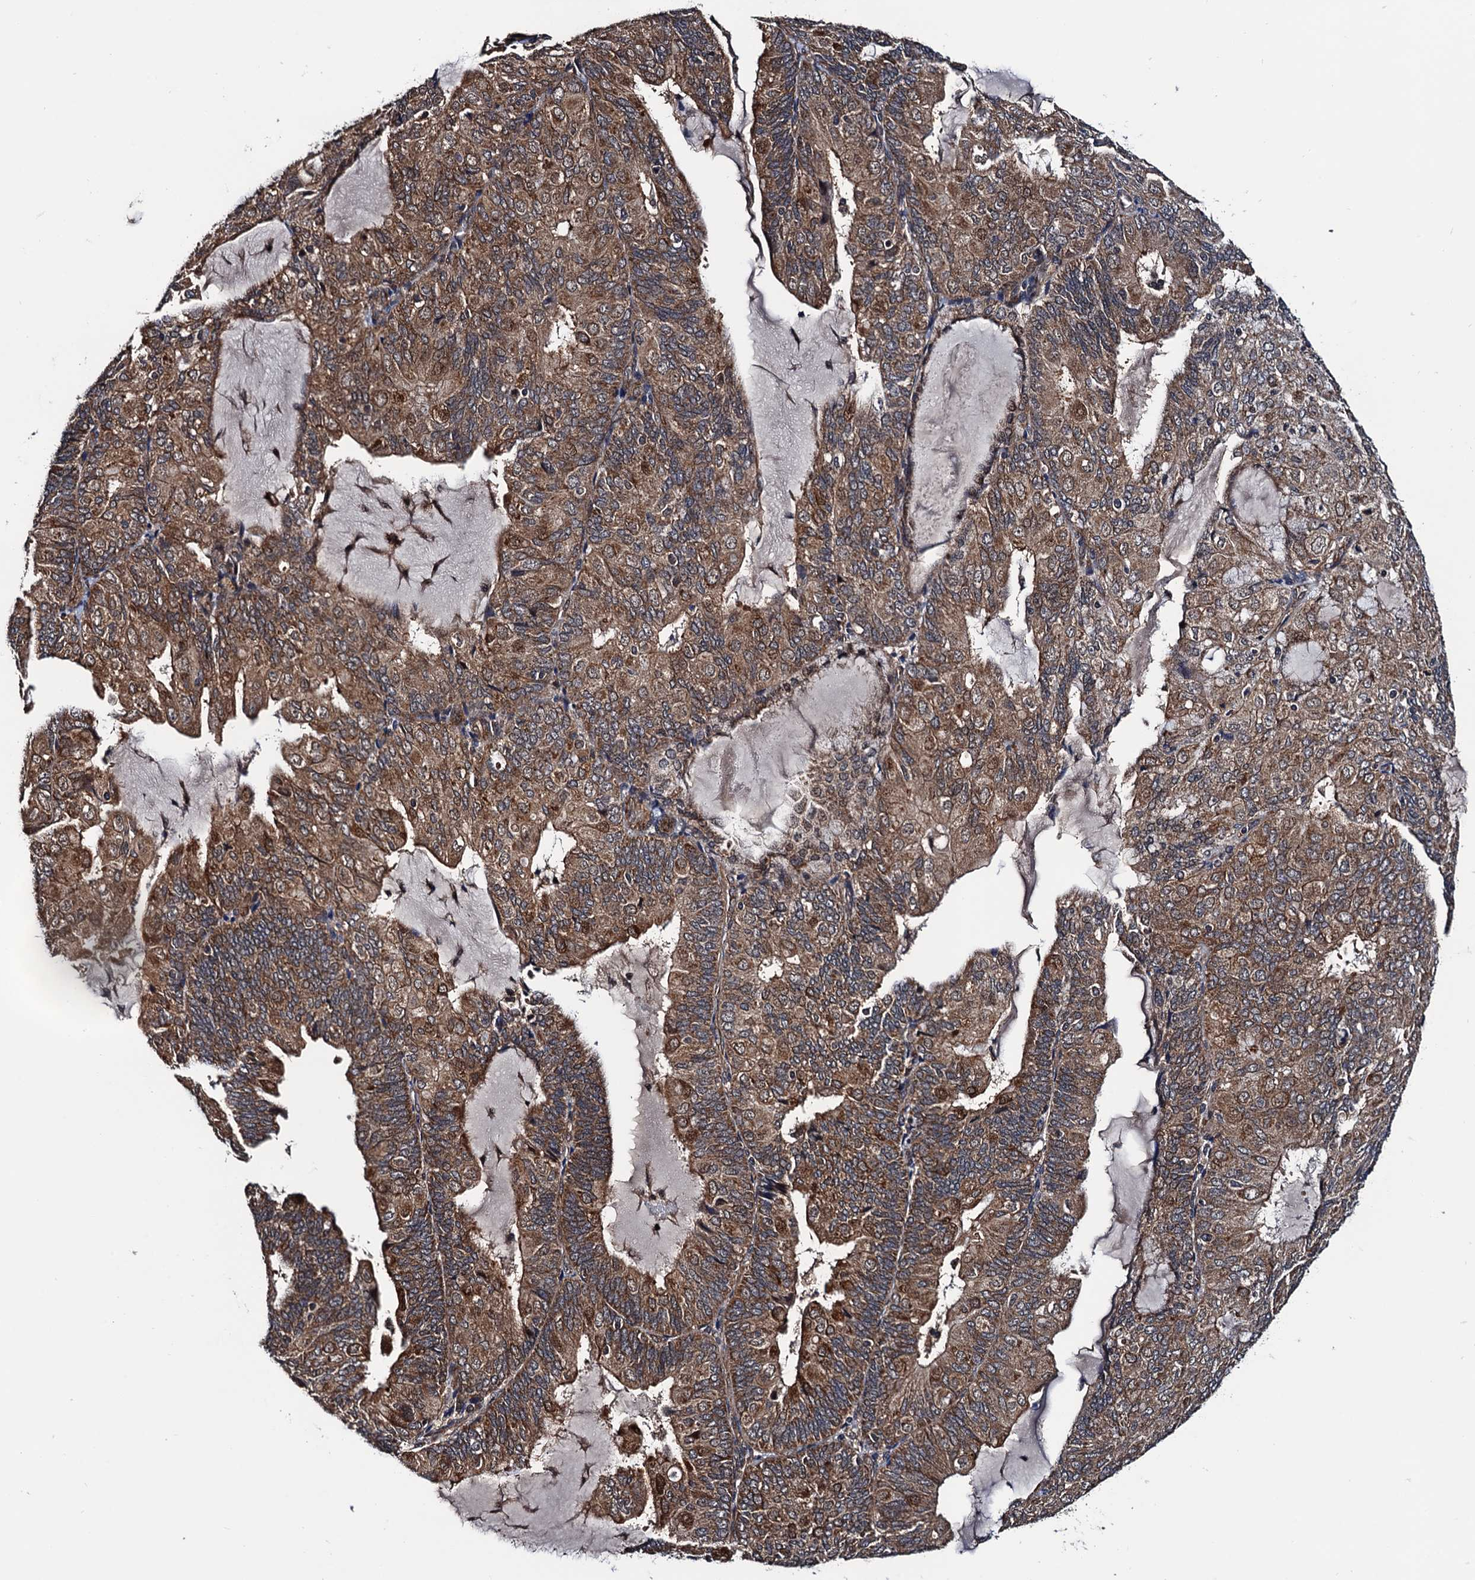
{"staining": {"intensity": "moderate", "quantity": ">75%", "location": "cytoplasmic/membranous"}, "tissue": "endometrial cancer", "cell_type": "Tumor cells", "image_type": "cancer", "snomed": [{"axis": "morphology", "description": "Adenocarcinoma, NOS"}, {"axis": "topography", "description": "Endometrium"}], "caption": "A histopathology image of human endometrial adenocarcinoma stained for a protein exhibits moderate cytoplasmic/membranous brown staining in tumor cells. Using DAB (brown) and hematoxylin (blue) stains, captured at high magnification using brightfield microscopy.", "gene": "NAA16", "patient": {"sex": "female", "age": 81}}